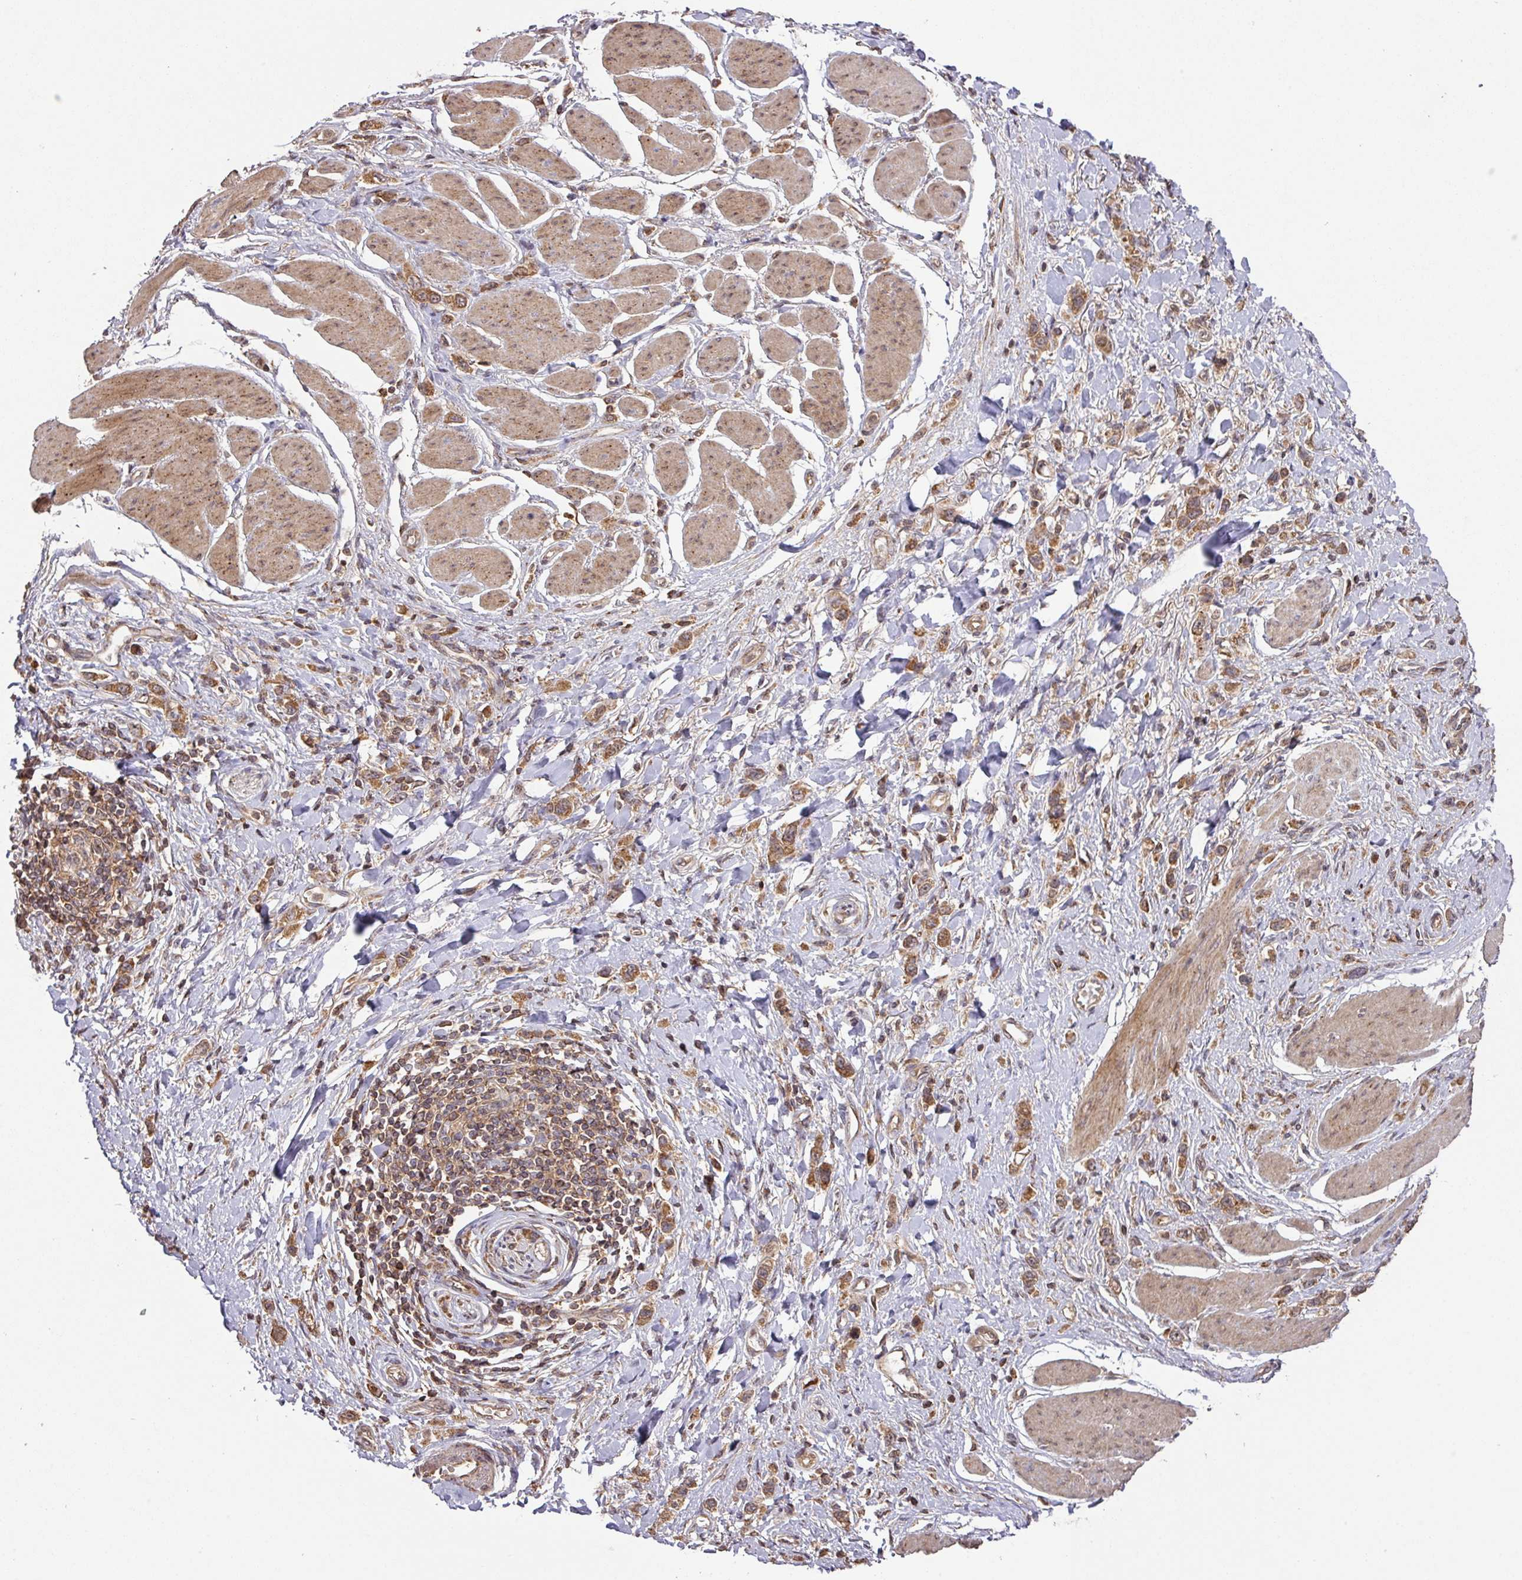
{"staining": {"intensity": "moderate", "quantity": ">75%", "location": "cytoplasmic/membranous"}, "tissue": "stomach cancer", "cell_type": "Tumor cells", "image_type": "cancer", "snomed": [{"axis": "morphology", "description": "Adenocarcinoma, NOS"}, {"axis": "topography", "description": "Stomach"}], "caption": "Immunohistochemistry (DAB (3,3'-diaminobenzidine)) staining of human stomach cancer reveals moderate cytoplasmic/membranous protein staining in about >75% of tumor cells. The staining was performed using DAB (3,3'-diaminobenzidine), with brown indicating positive protein expression. Nuclei are stained blue with hematoxylin.", "gene": "MRRF", "patient": {"sex": "female", "age": 65}}